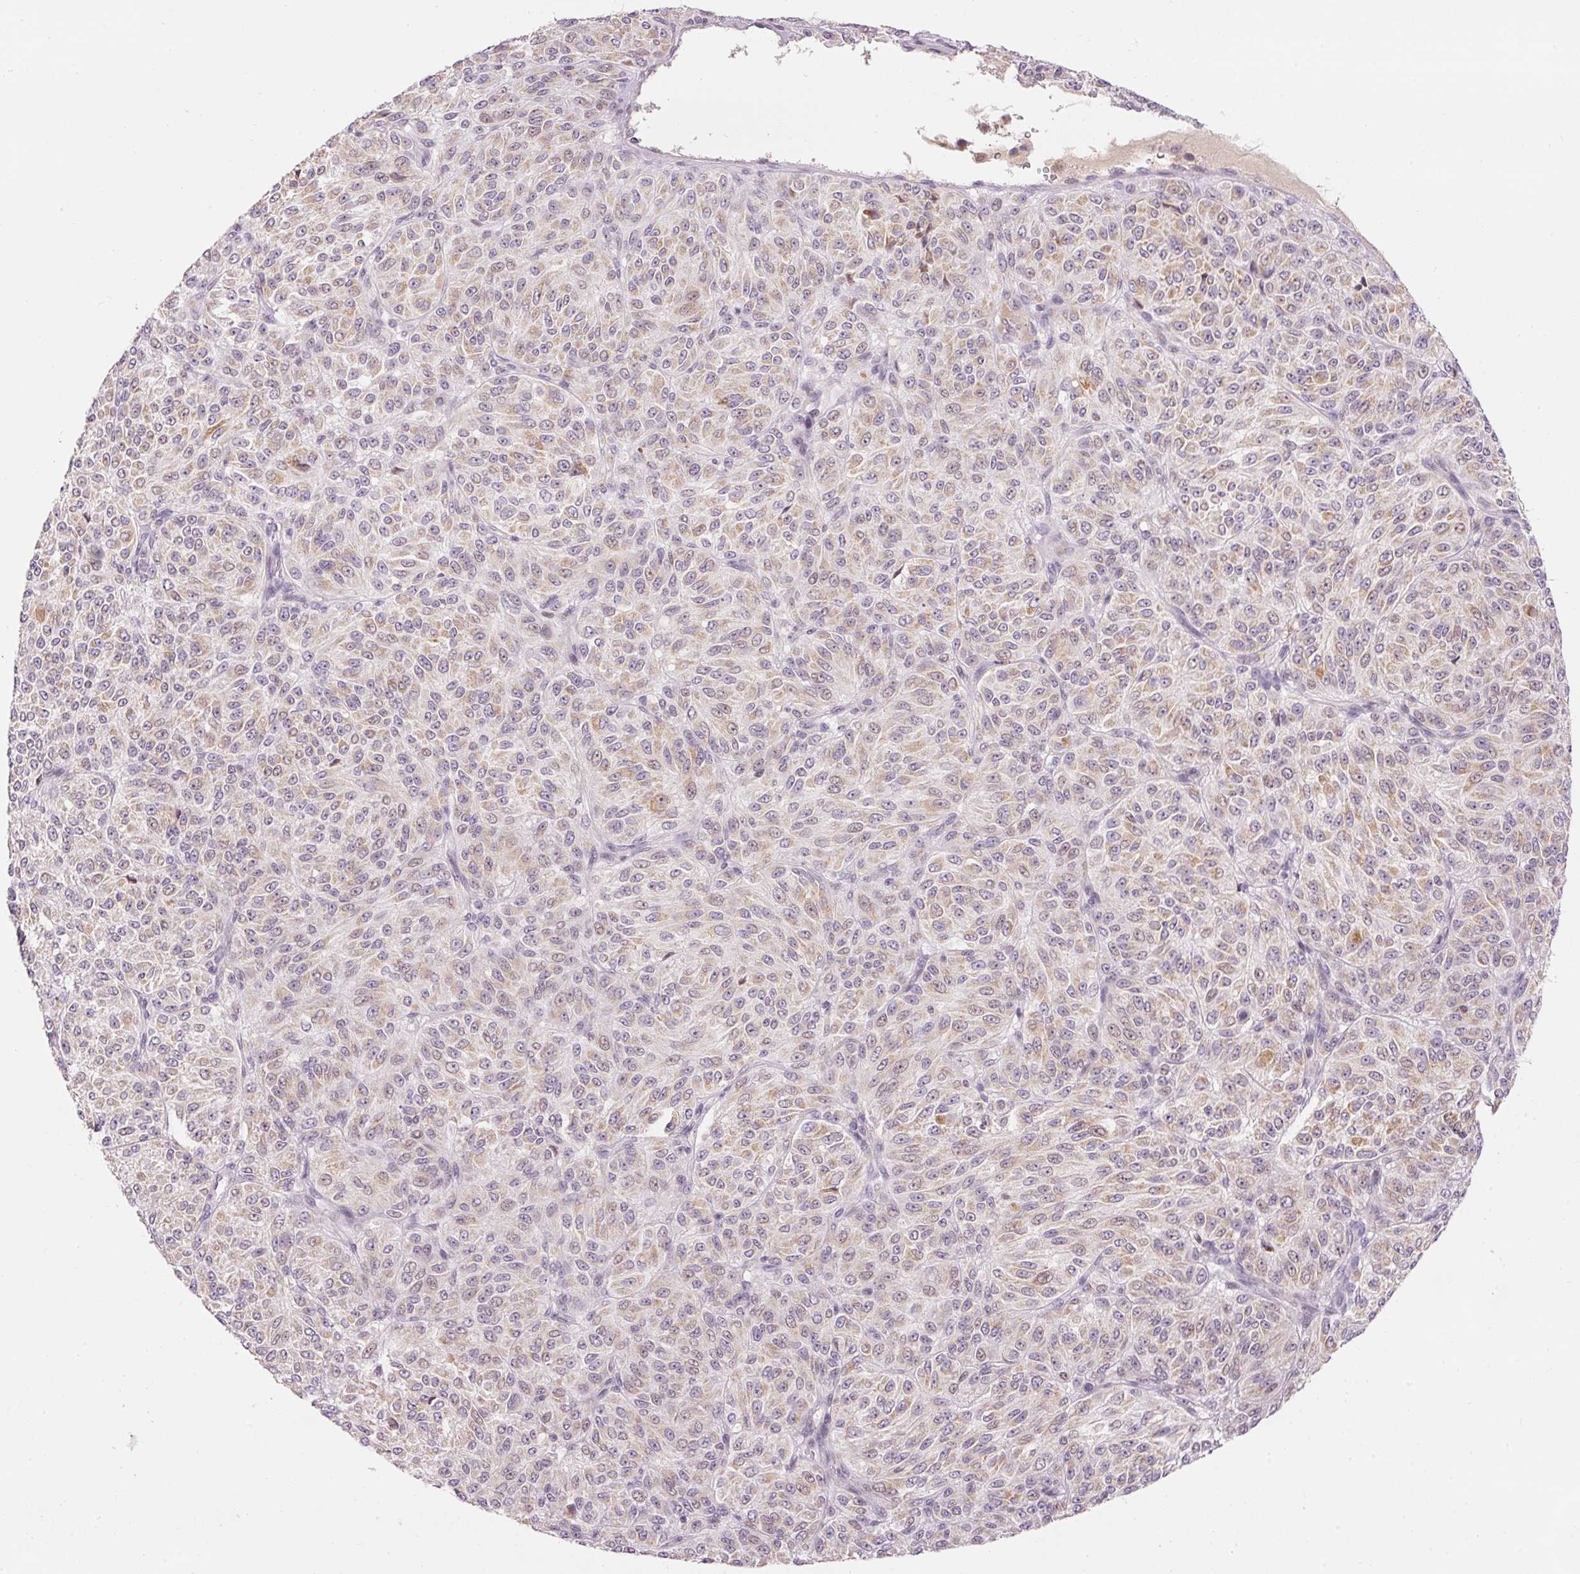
{"staining": {"intensity": "weak", "quantity": "25%-75%", "location": "cytoplasmic/membranous"}, "tissue": "melanoma", "cell_type": "Tumor cells", "image_type": "cancer", "snomed": [{"axis": "morphology", "description": "Malignant melanoma, Metastatic site"}, {"axis": "topography", "description": "Brain"}], "caption": "Immunohistochemistry image of melanoma stained for a protein (brown), which demonstrates low levels of weak cytoplasmic/membranous staining in approximately 25%-75% of tumor cells.", "gene": "ABHD11", "patient": {"sex": "female", "age": 56}}